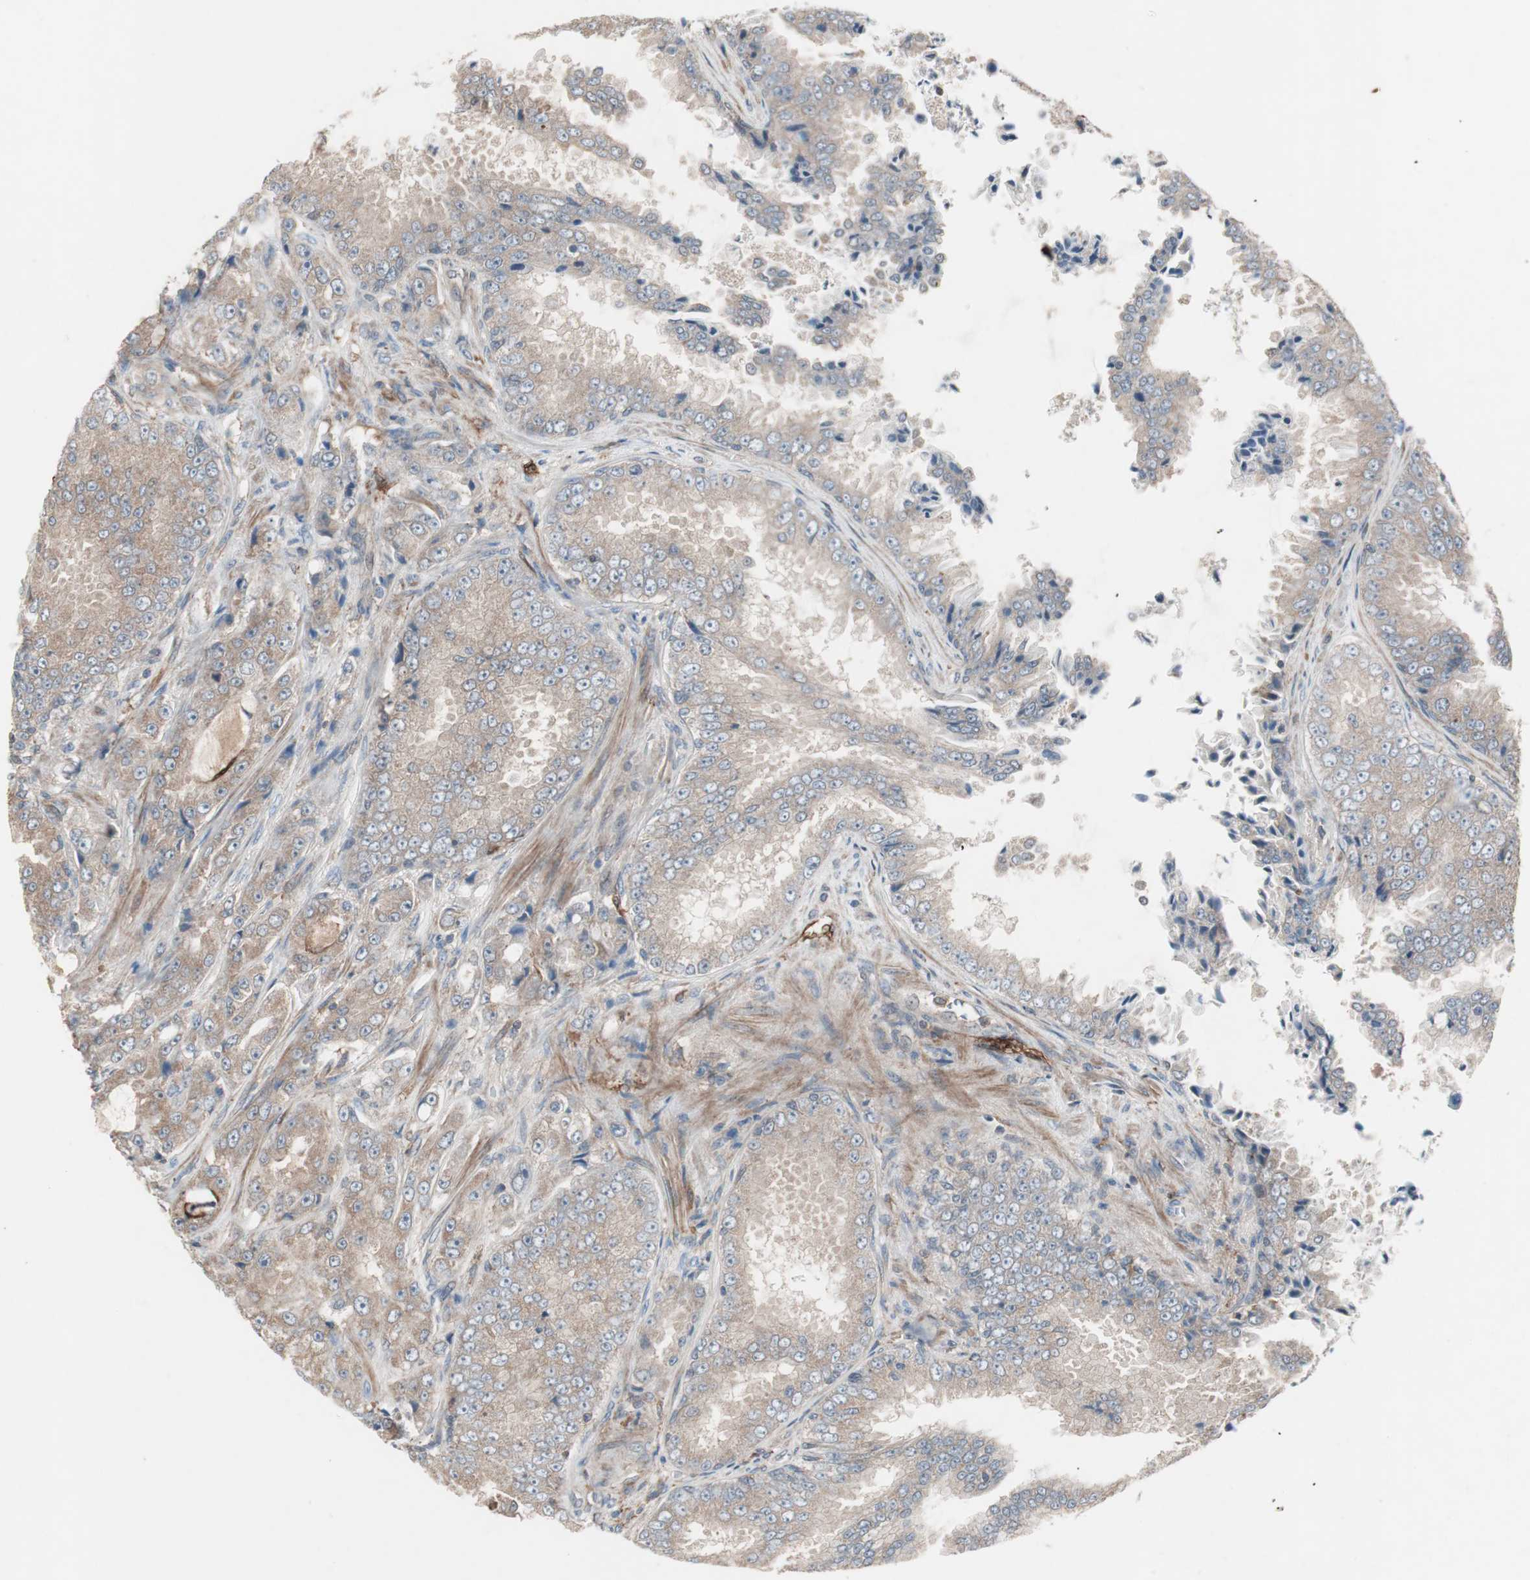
{"staining": {"intensity": "moderate", "quantity": ">75%", "location": "cytoplasmic/membranous"}, "tissue": "prostate cancer", "cell_type": "Tumor cells", "image_type": "cancer", "snomed": [{"axis": "morphology", "description": "Adenocarcinoma, High grade"}, {"axis": "topography", "description": "Prostate"}], "caption": "A brown stain shows moderate cytoplasmic/membranous positivity of a protein in human high-grade adenocarcinoma (prostate) tumor cells.", "gene": "STAB1", "patient": {"sex": "male", "age": 73}}